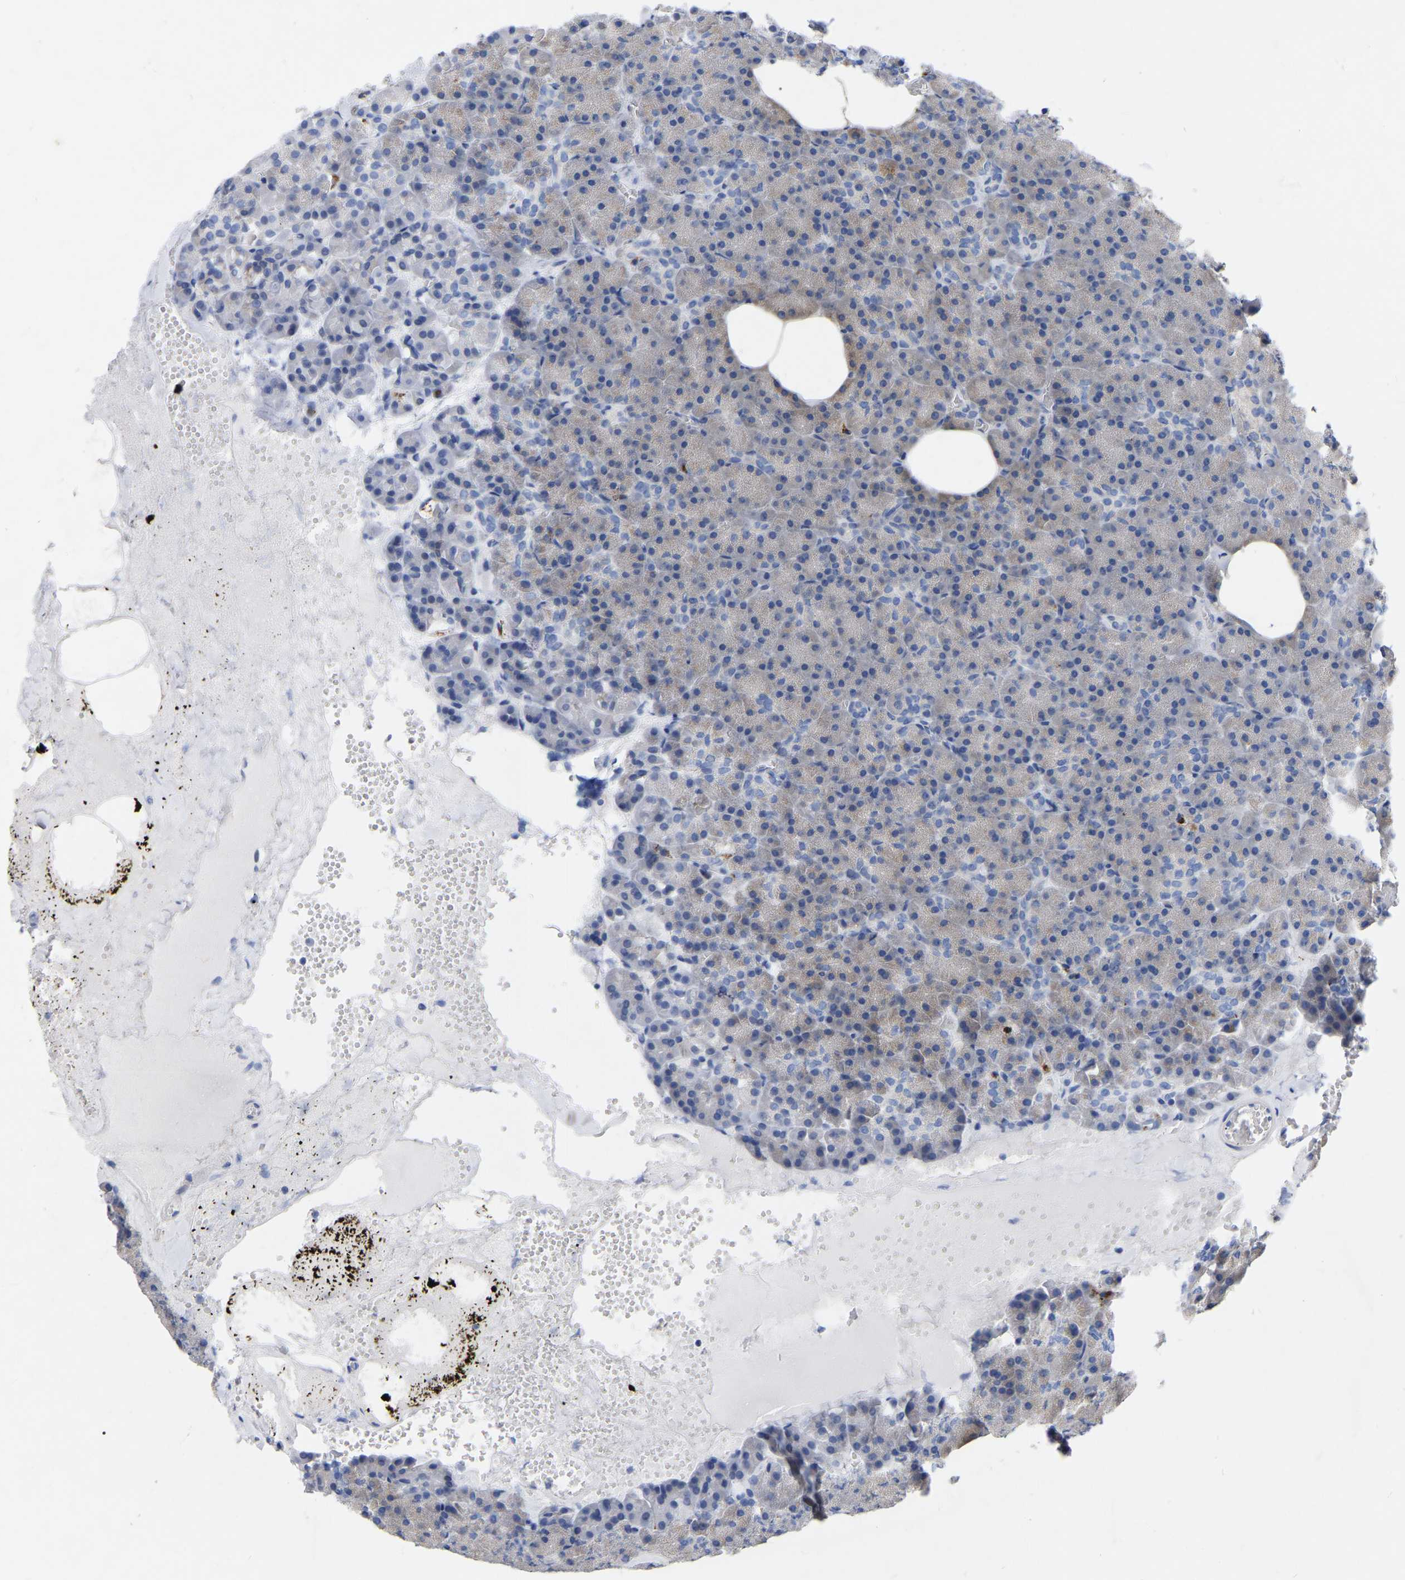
{"staining": {"intensity": "weak", "quantity": "25%-75%", "location": "cytoplasmic/membranous"}, "tissue": "pancreas", "cell_type": "Exocrine glandular cells", "image_type": "normal", "snomed": [{"axis": "morphology", "description": "Normal tissue, NOS"}, {"axis": "morphology", "description": "Carcinoid, malignant, NOS"}, {"axis": "topography", "description": "Pancreas"}], "caption": "Protein analysis of unremarkable pancreas exhibits weak cytoplasmic/membranous expression in approximately 25%-75% of exocrine glandular cells. The staining is performed using DAB (3,3'-diaminobenzidine) brown chromogen to label protein expression. The nuclei are counter-stained blue using hematoxylin.", "gene": "STRIP2", "patient": {"sex": "female", "age": 35}}